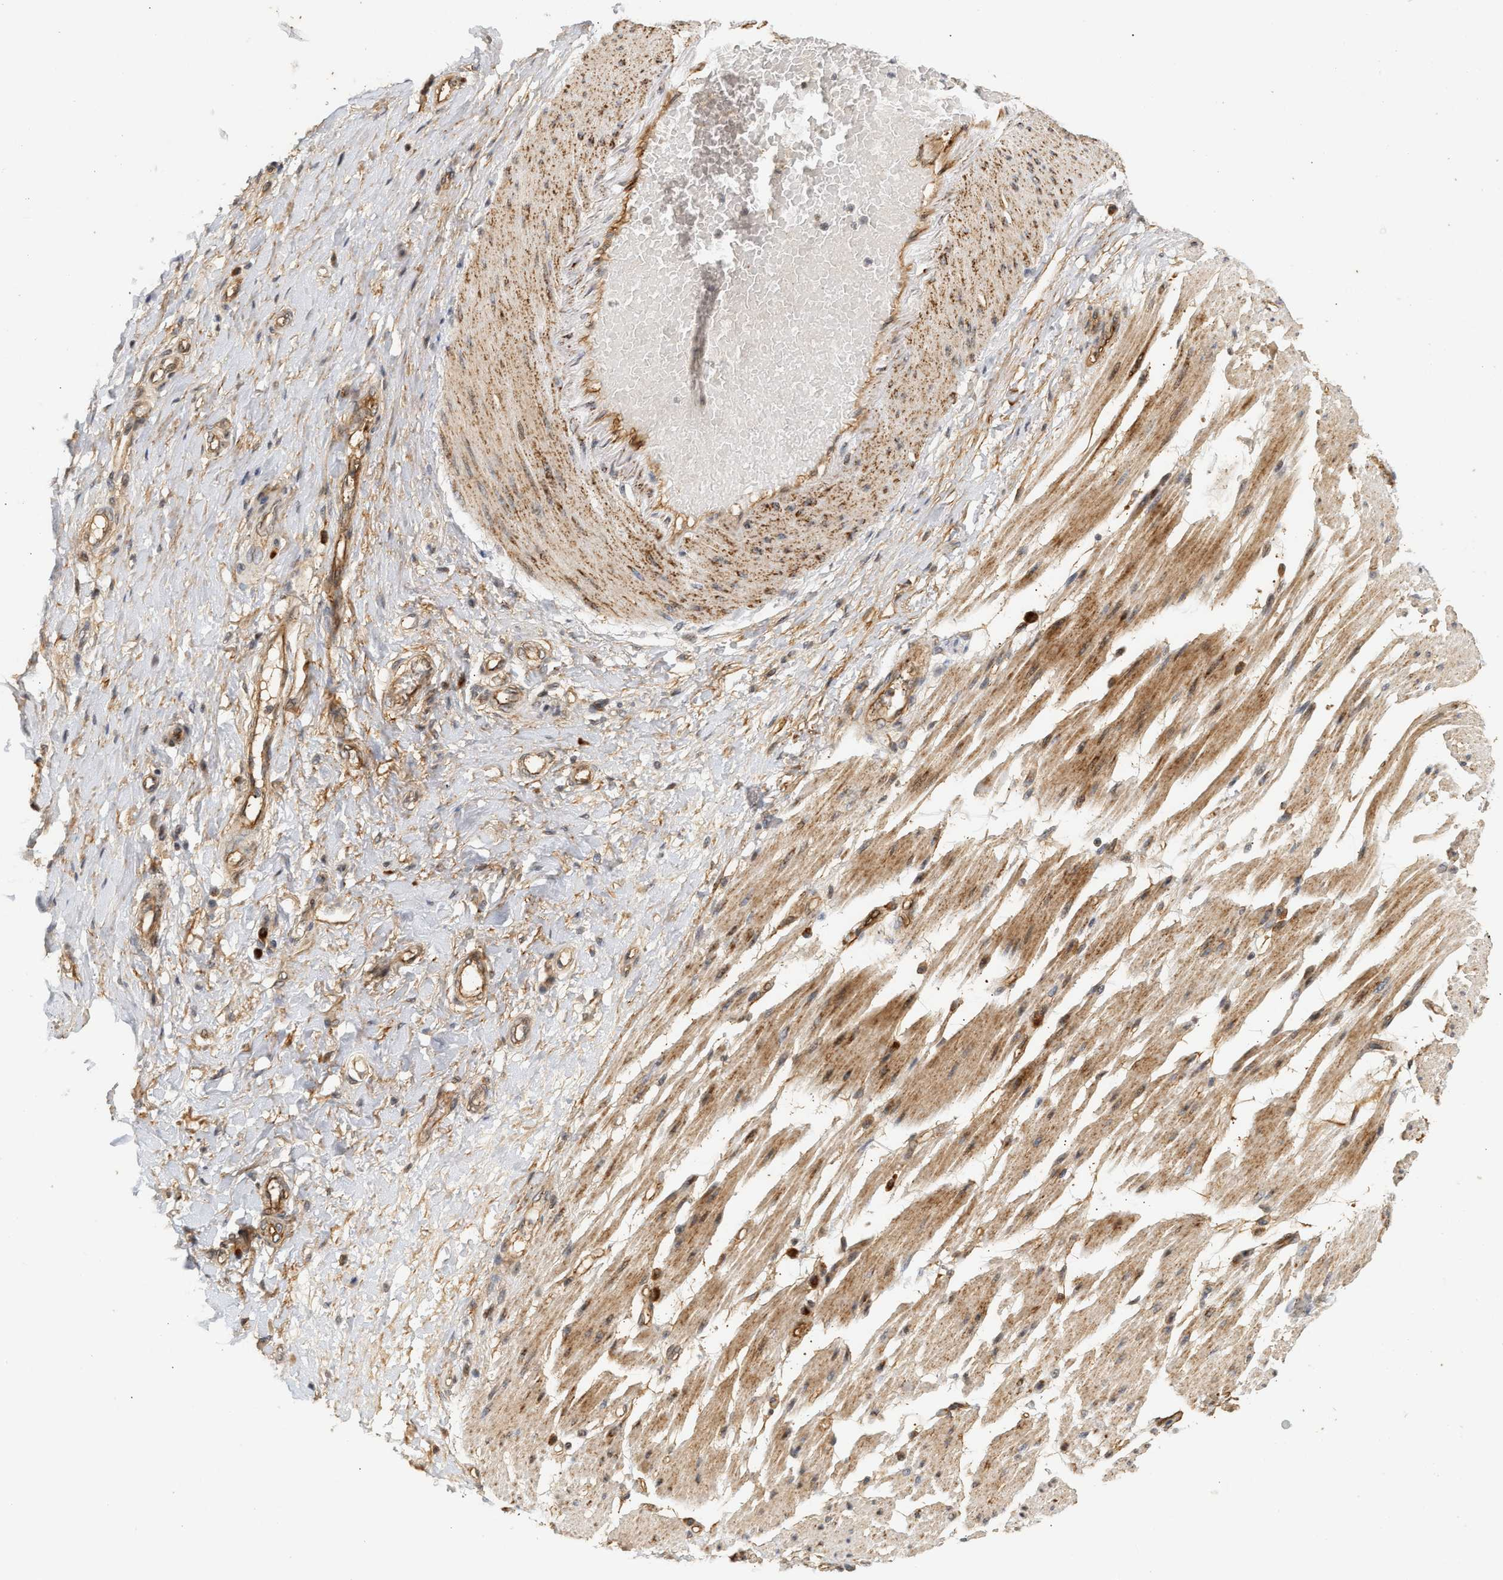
{"staining": {"intensity": "negative", "quantity": "none", "location": "none"}, "tissue": "adipose tissue", "cell_type": "Adipocytes", "image_type": "normal", "snomed": [{"axis": "morphology", "description": "Normal tissue, NOS"}, {"axis": "morphology", "description": "Adenocarcinoma, NOS"}, {"axis": "topography", "description": "Esophagus"}], "caption": "Immunohistochemistry (IHC) of unremarkable human adipose tissue shows no expression in adipocytes.", "gene": "PLXND1", "patient": {"sex": "male", "age": 62}}